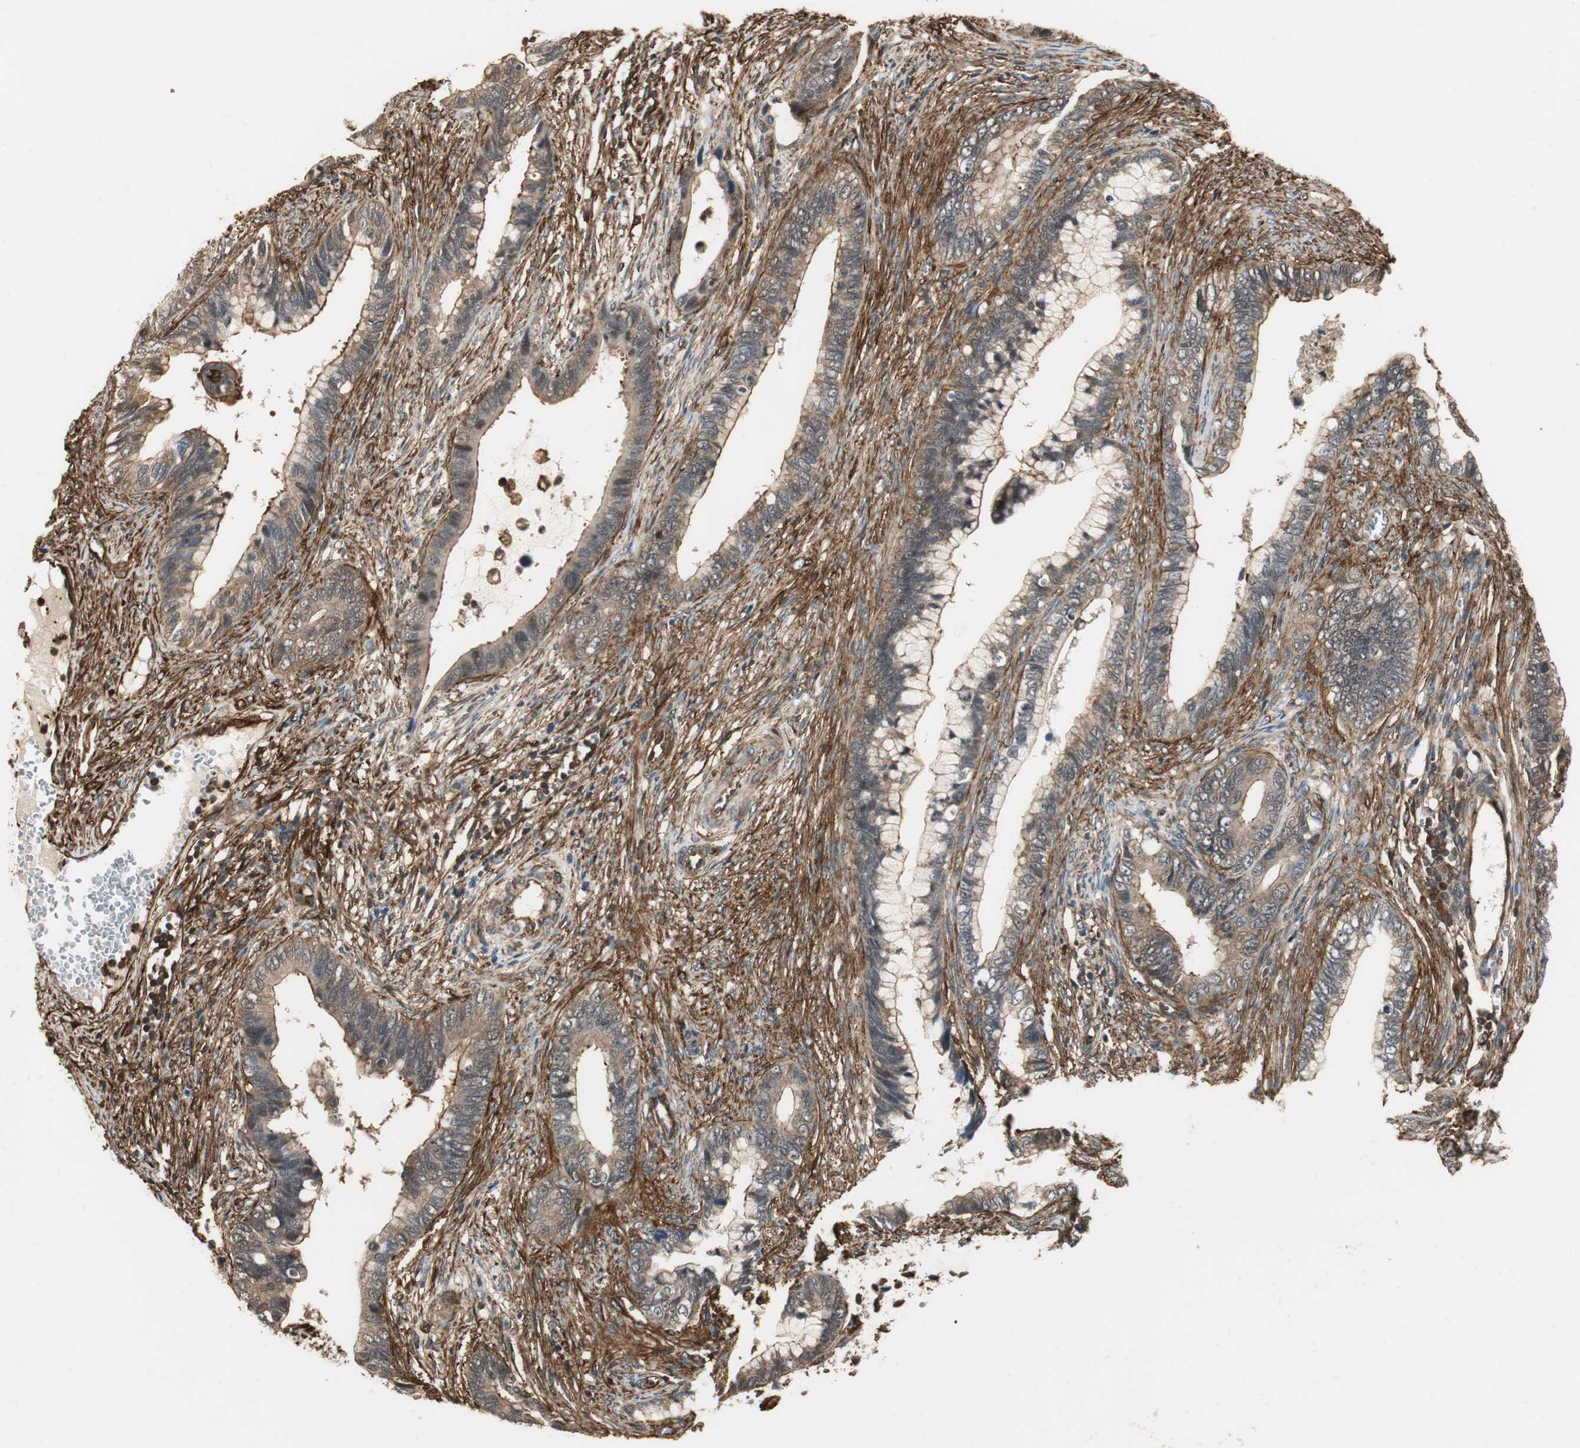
{"staining": {"intensity": "weak", "quantity": ">75%", "location": "cytoplasmic/membranous"}, "tissue": "cervical cancer", "cell_type": "Tumor cells", "image_type": "cancer", "snomed": [{"axis": "morphology", "description": "Adenocarcinoma, NOS"}, {"axis": "topography", "description": "Cervix"}], "caption": "Adenocarcinoma (cervical) stained with a brown dye displays weak cytoplasmic/membranous positive expression in approximately >75% of tumor cells.", "gene": "PTPN11", "patient": {"sex": "female", "age": 44}}